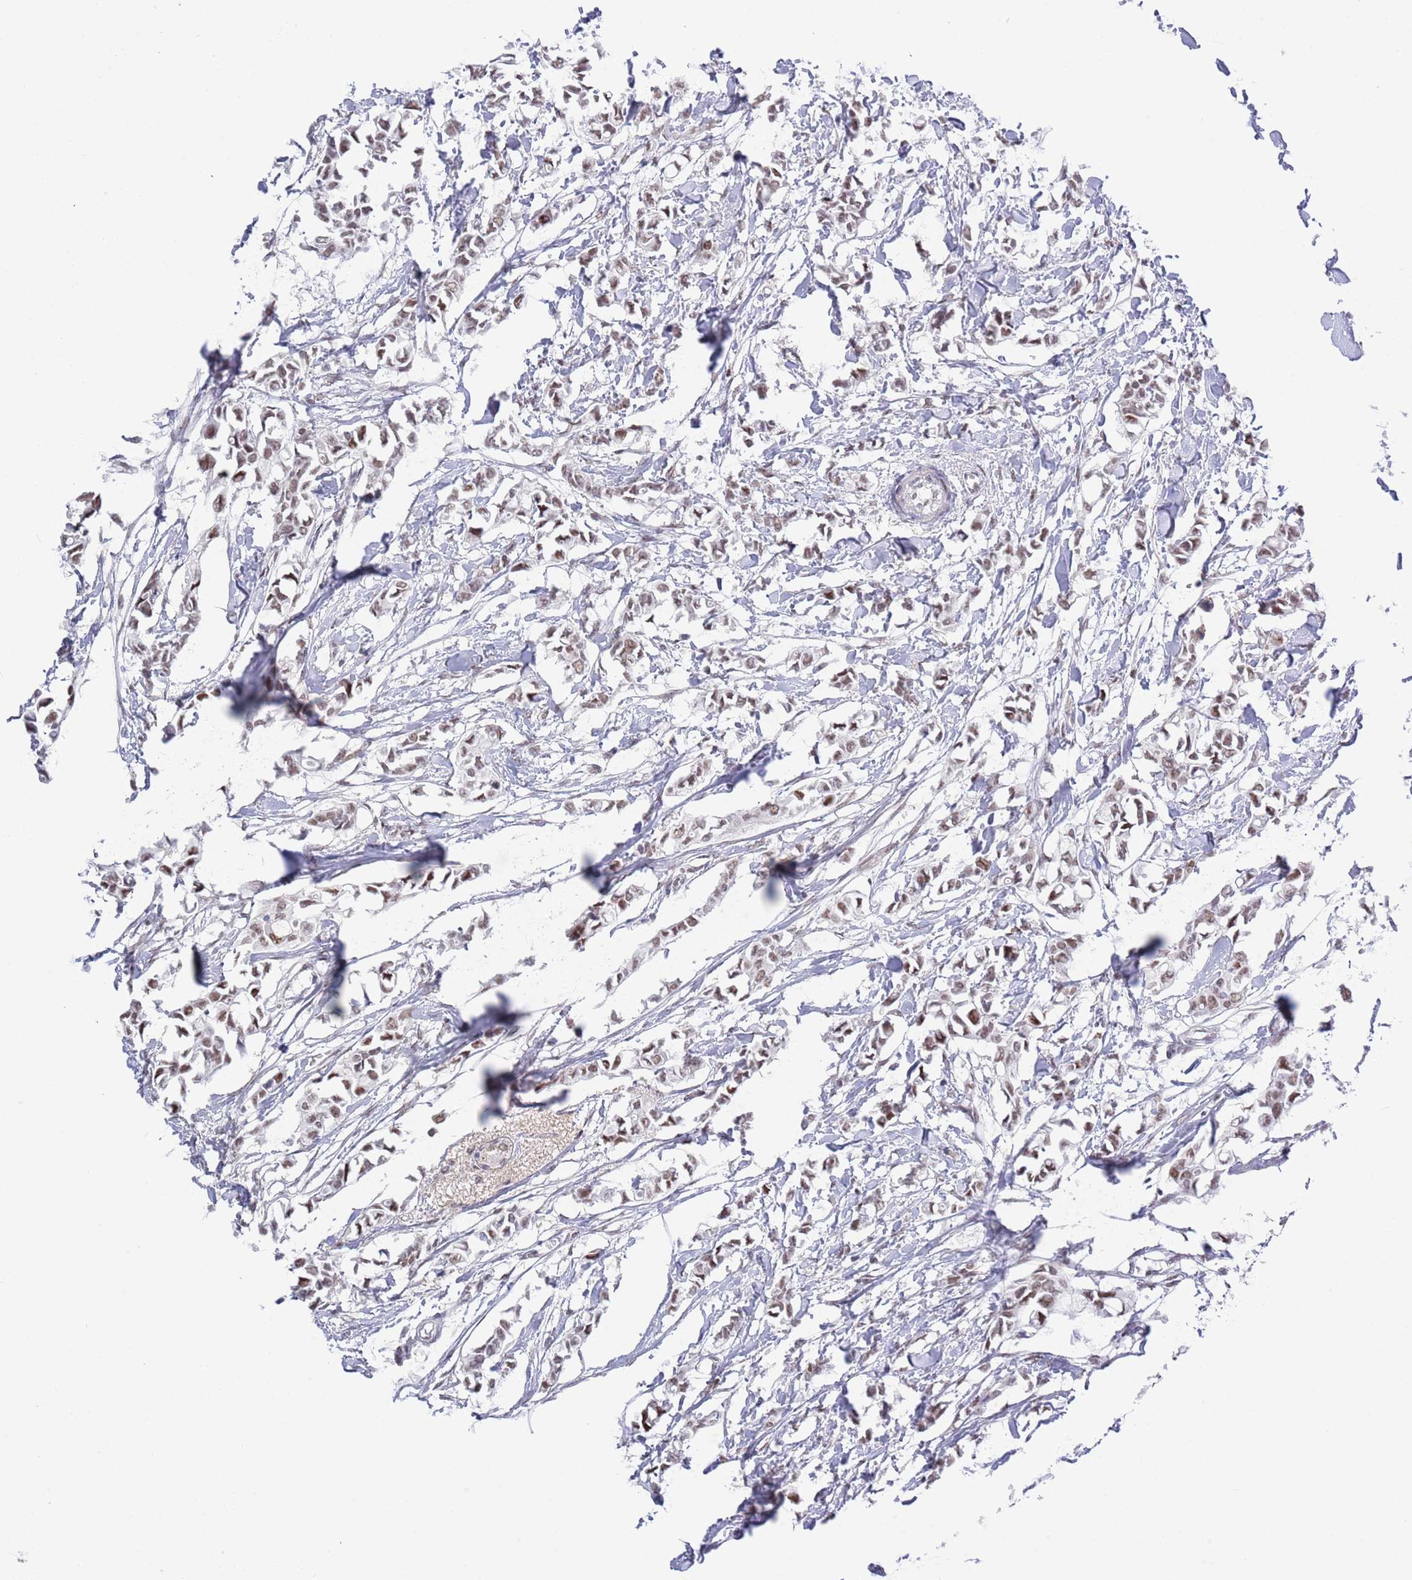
{"staining": {"intensity": "moderate", "quantity": ">75%", "location": "nuclear"}, "tissue": "breast cancer", "cell_type": "Tumor cells", "image_type": "cancer", "snomed": [{"axis": "morphology", "description": "Duct carcinoma"}, {"axis": "topography", "description": "Breast"}], "caption": "Immunohistochemical staining of breast cancer (intraductal carcinoma) shows medium levels of moderate nuclear positivity in about >75% of tumor cells. The staining is performed using DAB brown chromogen to label protein expression. The nuclei are counter-stained blue using hematoxylin.", "gene": "ZNF382", "patient": {"sex": "female", "age": 41}}